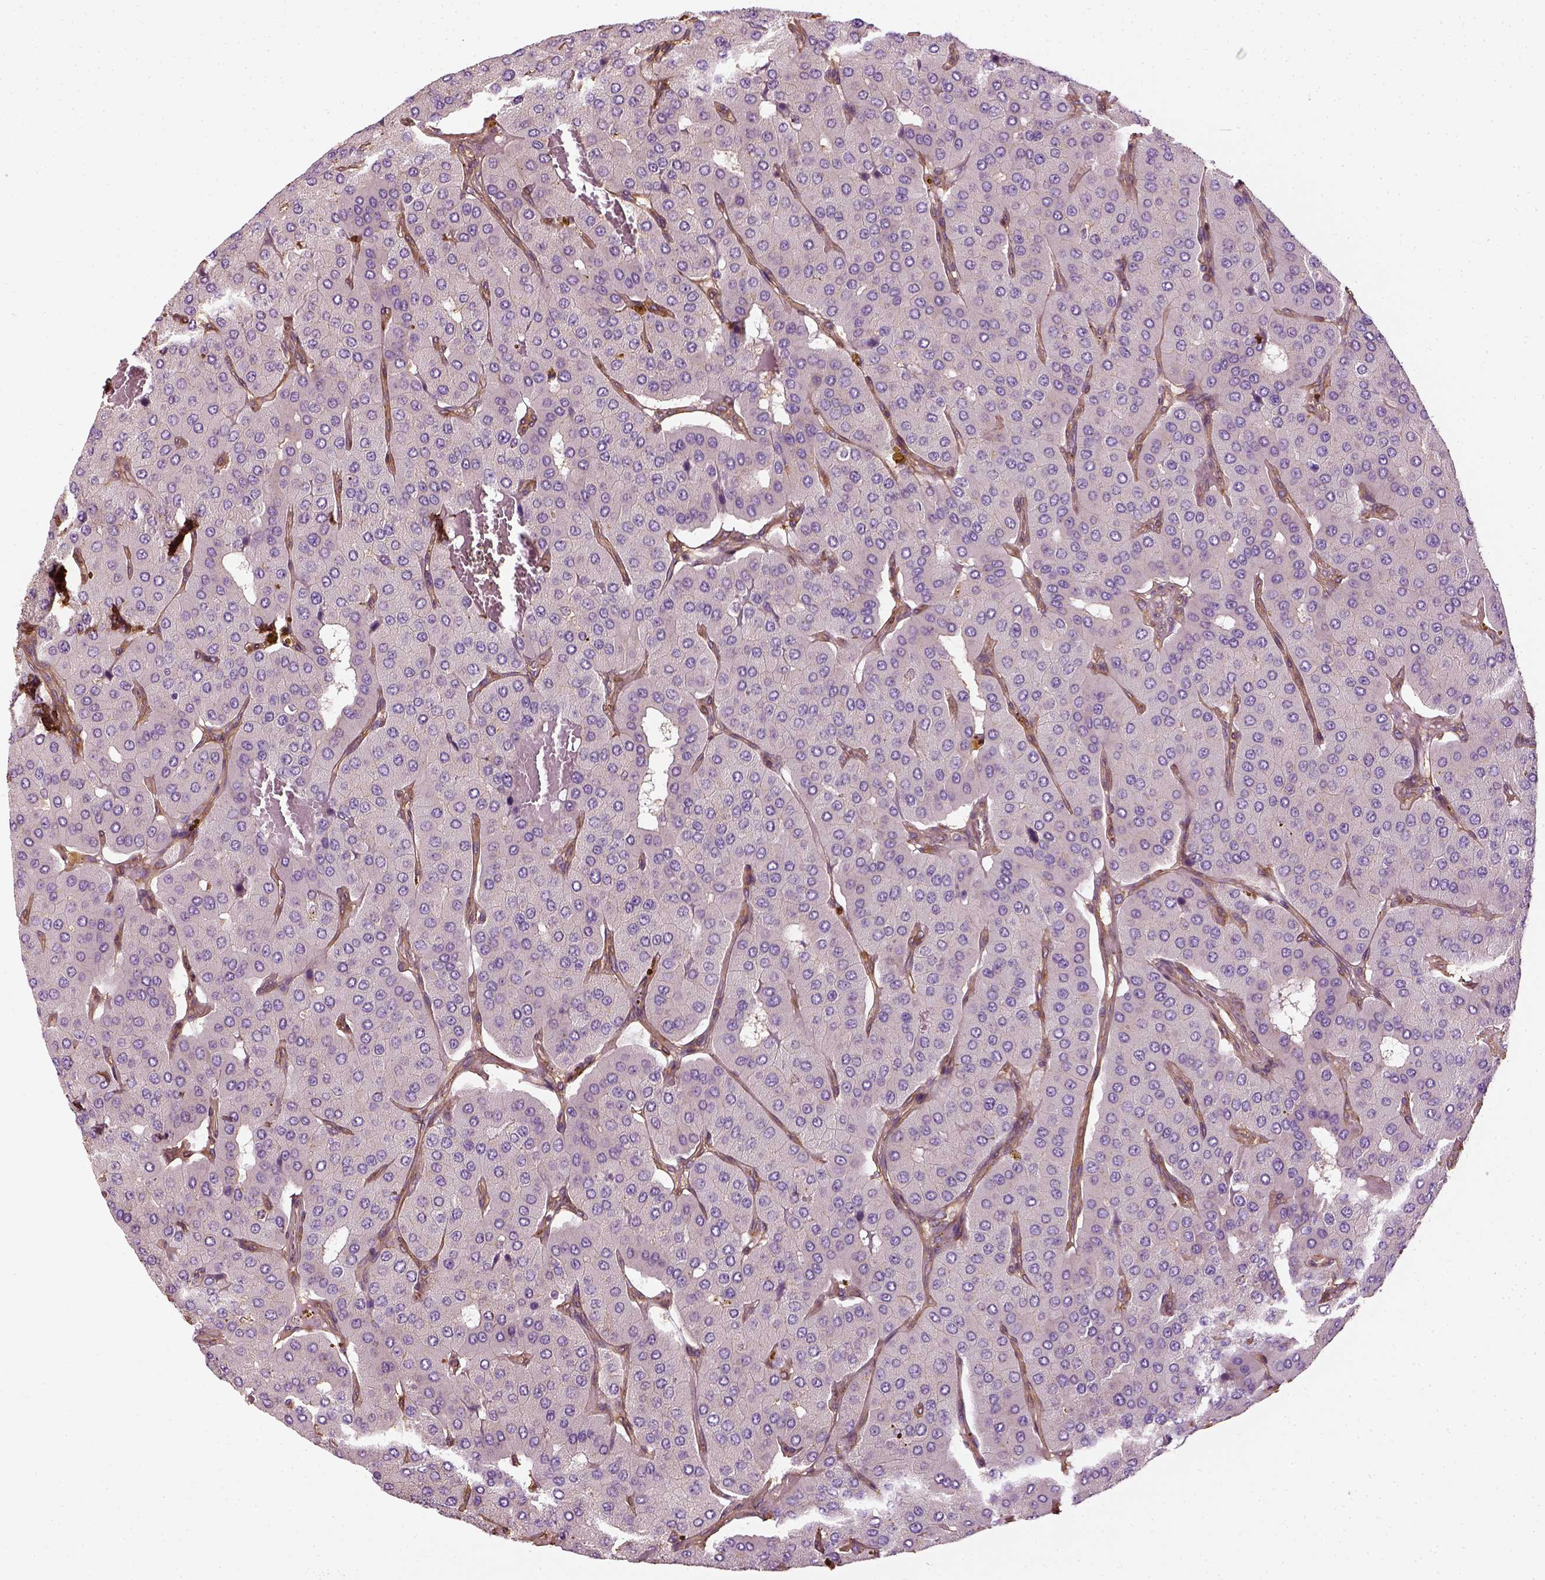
{"staining": {"intensity": "negative", "quantity": "none", "location": "none"}, "tissue": "parathyroid gland", "cell_type": "Glandular cells", "image_type": "normal", "snomed": [{"axis": "morphology", "description": "Normal tissue, NOS"}, {"axis": "morphology", "description": "Adenoma, NOS"}, {"axis": "topography", "description": "Parathyroid gland"}], "caption": "Immunohistochemical staining of normal human parathyroid gland exhibits no significant positivity in glandular cells.", "gene": "COL6A2", "patient": {"sex": "female", "age": 86}}